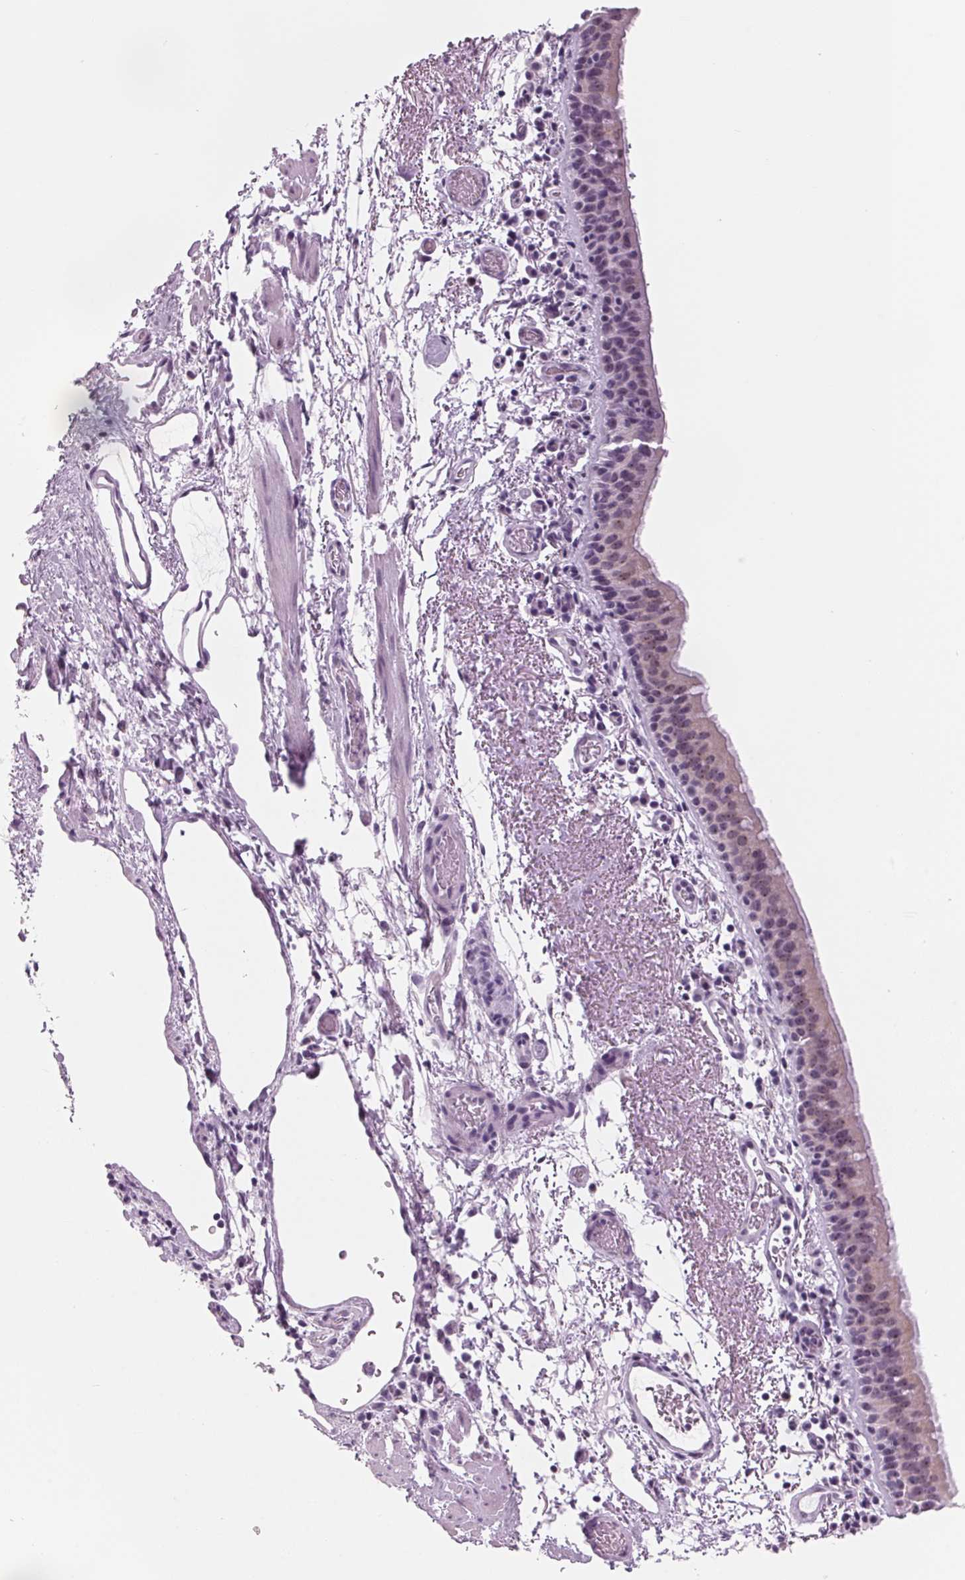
{"staining": {"intensity": "weak", "quantity": "25%-75%", "location": "cytoplasmic/membranous,nuclear"}, "tissue": "bronchus", "cell_type": "Respiratory epithelial cells", "image_type": "normal", "snomed": [{"axis": "morphology", "description": "Normal tissue, NOS"}, {"axis": "morphology", "description": "Adenocarcinoma, NOS"}, {"axis": "topography", "description": "Bronchus"}], "caption": "Brown immunohistochemical staining in normal bronchus exhibits weak cytoplasmic/membranous,nuclear expression in approximately 25%-75% of respiratory epithelial cells.", "gene": "DNTTIP2", "patient": {"sex": "male", "age": 68}}